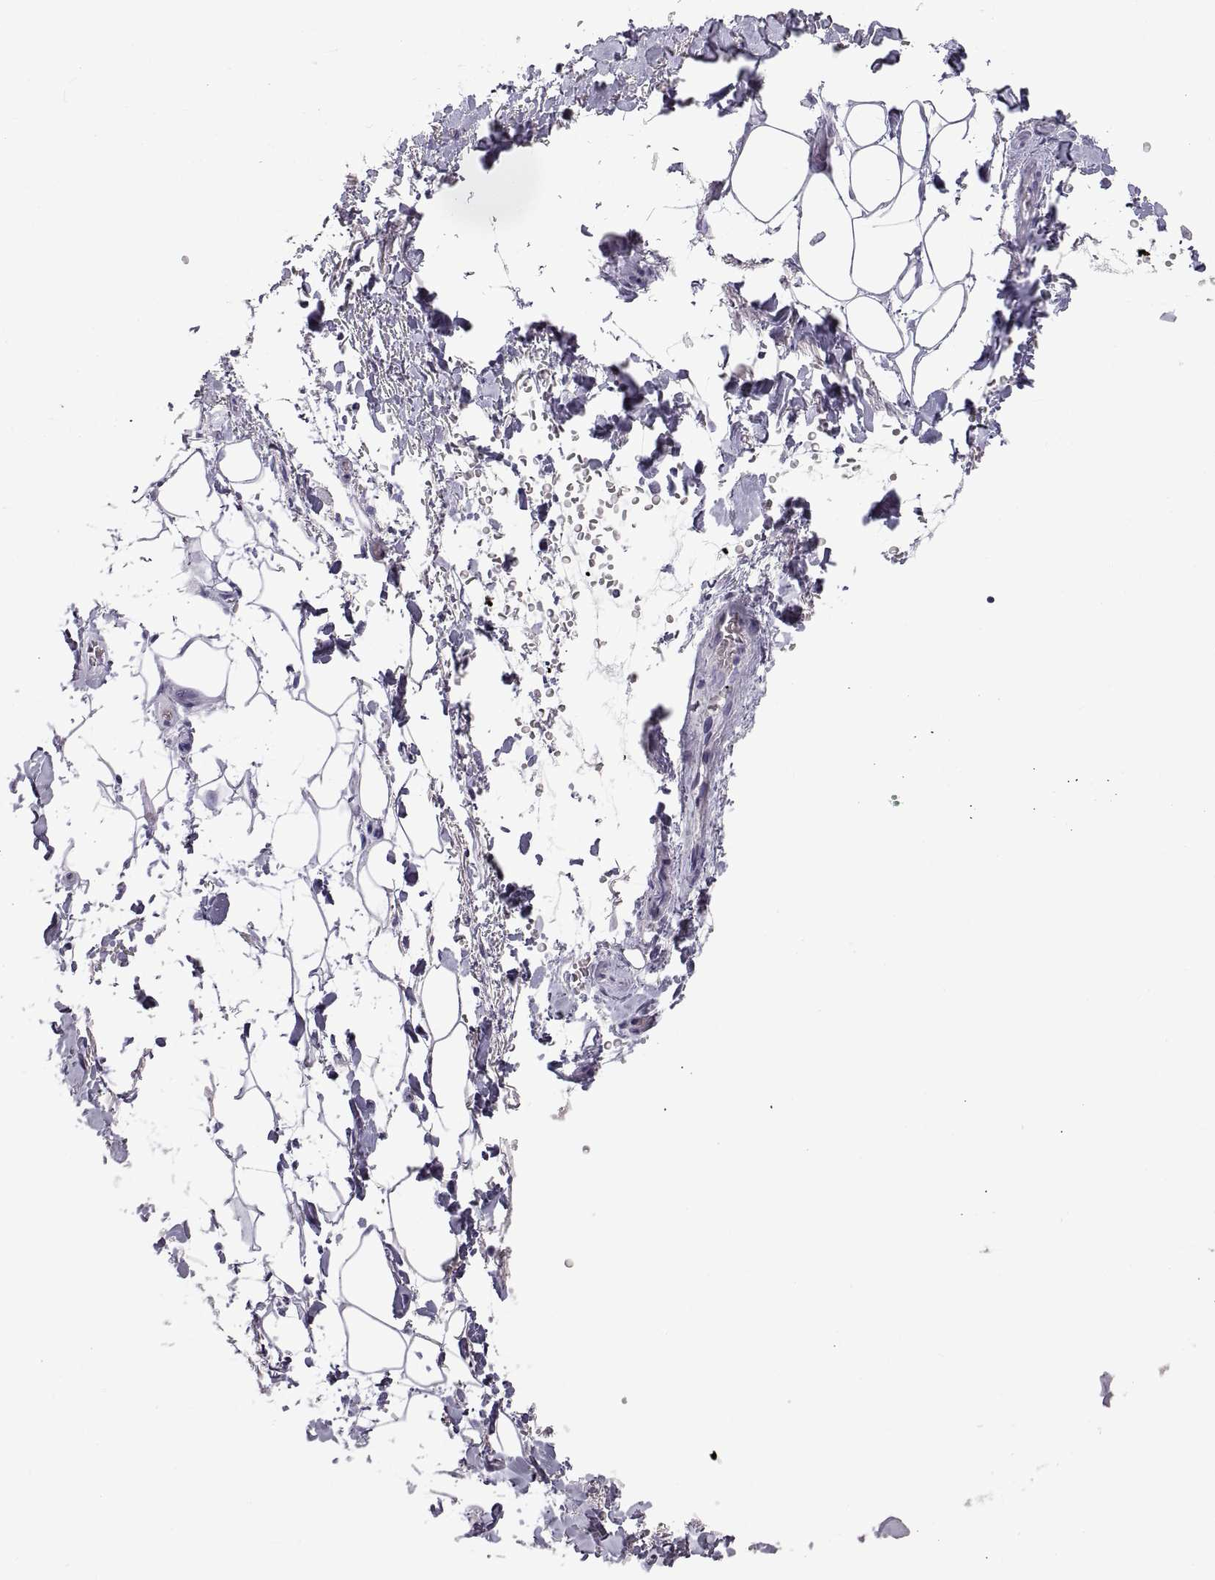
{"staining": {"intensity": "negative", "quantity": "none", "location": "none"}, "tissue": "adipose tissue", "cell_type": "Adipocytes", "image_type": "normal", "snomed": [{"axis": "morphology", "description": "Normal tissue, NOS"}, {"axis": "topography", "description": "Anal"}, {"axis": "topography", "description": "Peripheral nerve tissue"}], "caption": "Human adipose tissue stained for a protein using IHC displays no staining in adipocytes.", "gene": "RLBP1", "patient": {"sex": "male", "age": 53}}